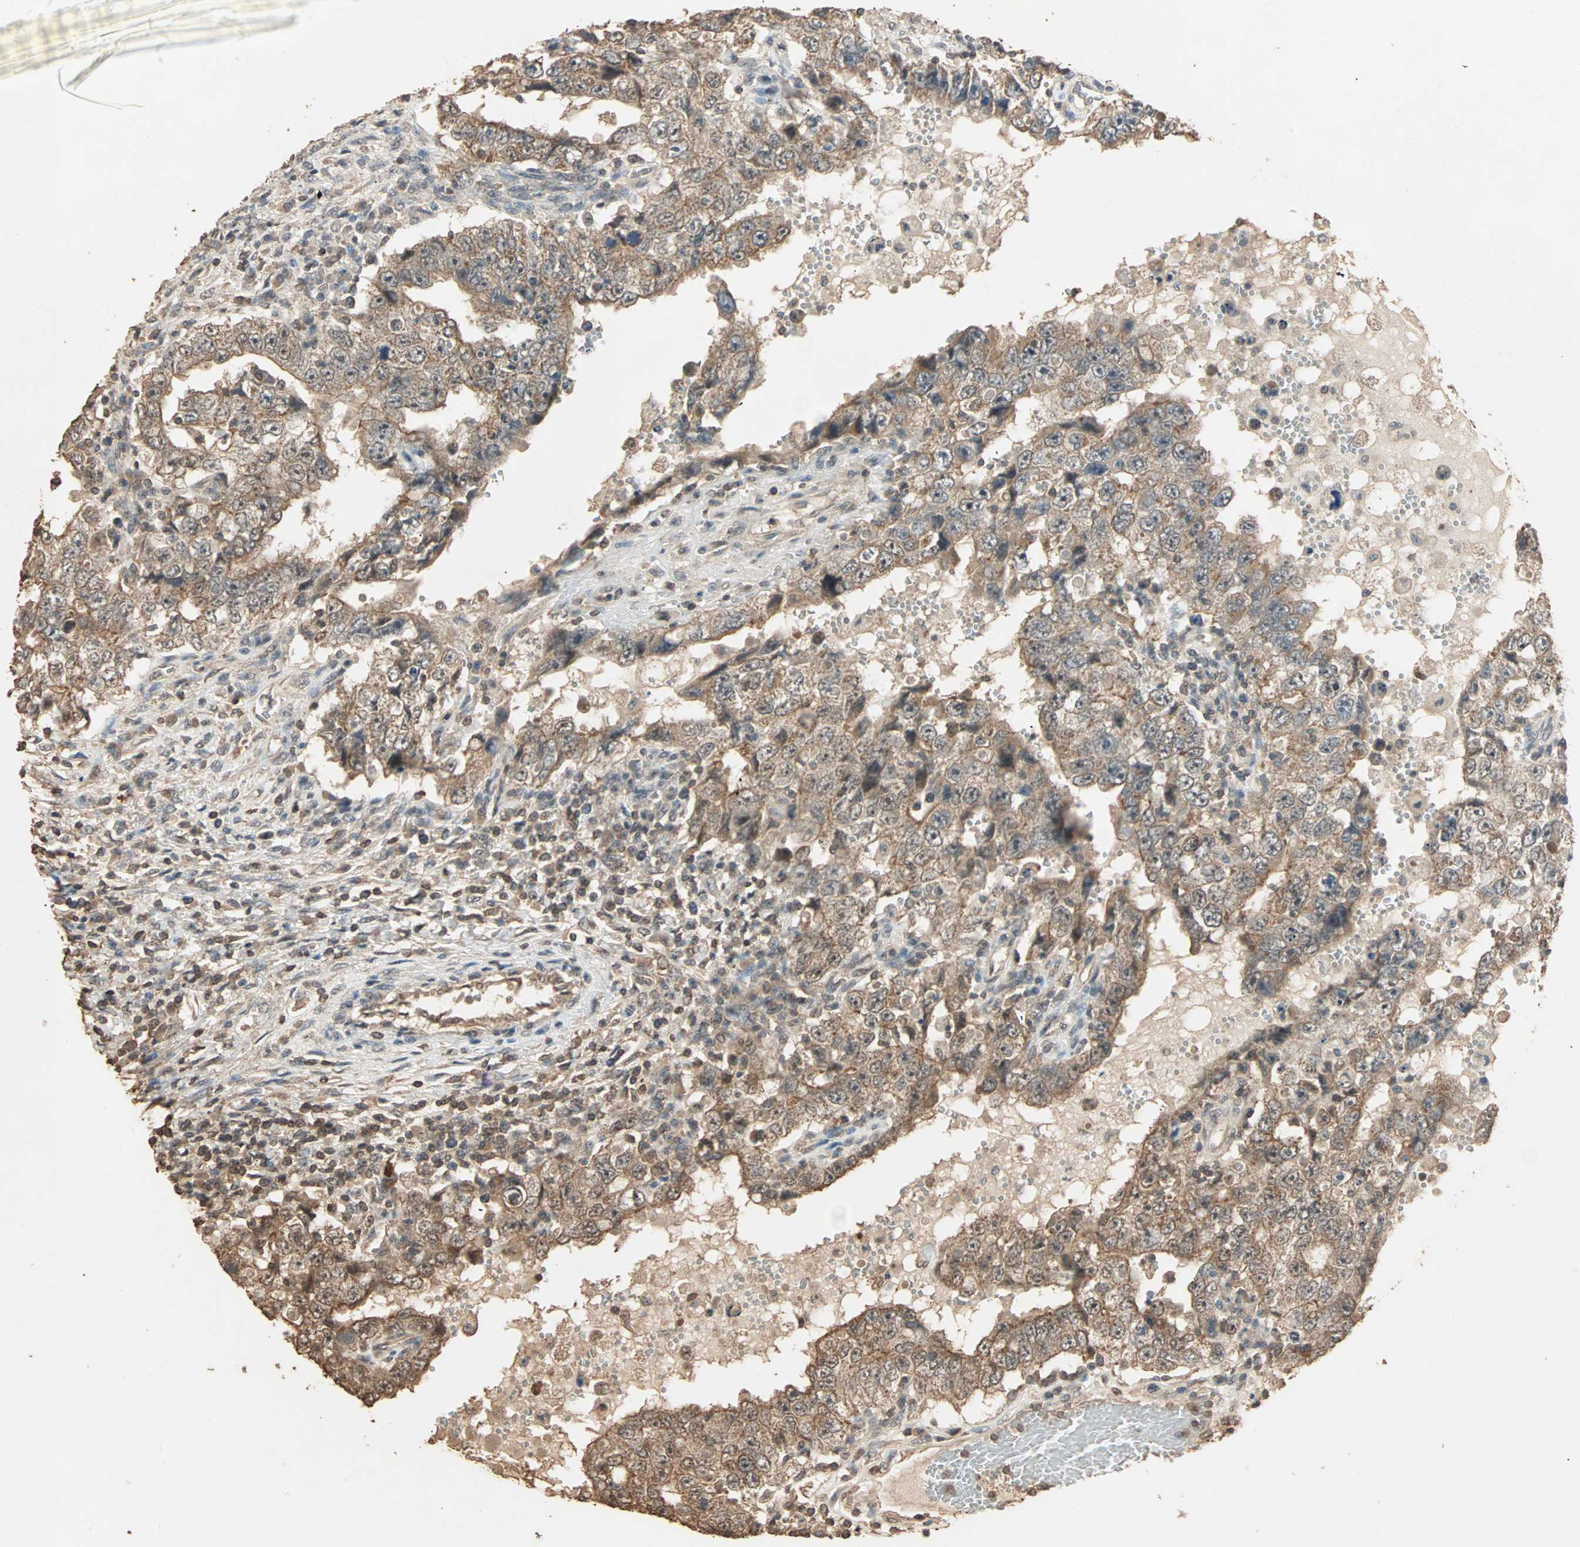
{"staining": {"intensity": "moderate", "quantity": ">75%", "location": "cytoplasmic/membranous,nuclear"}, "tissue": "testis cancer", "cell_type": "Tumor cells", "image_type": "cancer", "snomed": [{"axis": "morphology", "description": "Carcinoma, Embryonal, NOS"}, {"axis": "topography", "description": "Testis"}], "caption": "This micrograph shows IHC staining of testis embryonal carcinoma, with medium moderate cytoplasmic/membranous and nuclear expression in approximately >75% of tumor cells.", "gene": "ZBTB33", "patient": {"sex": "male", "age": 26}}